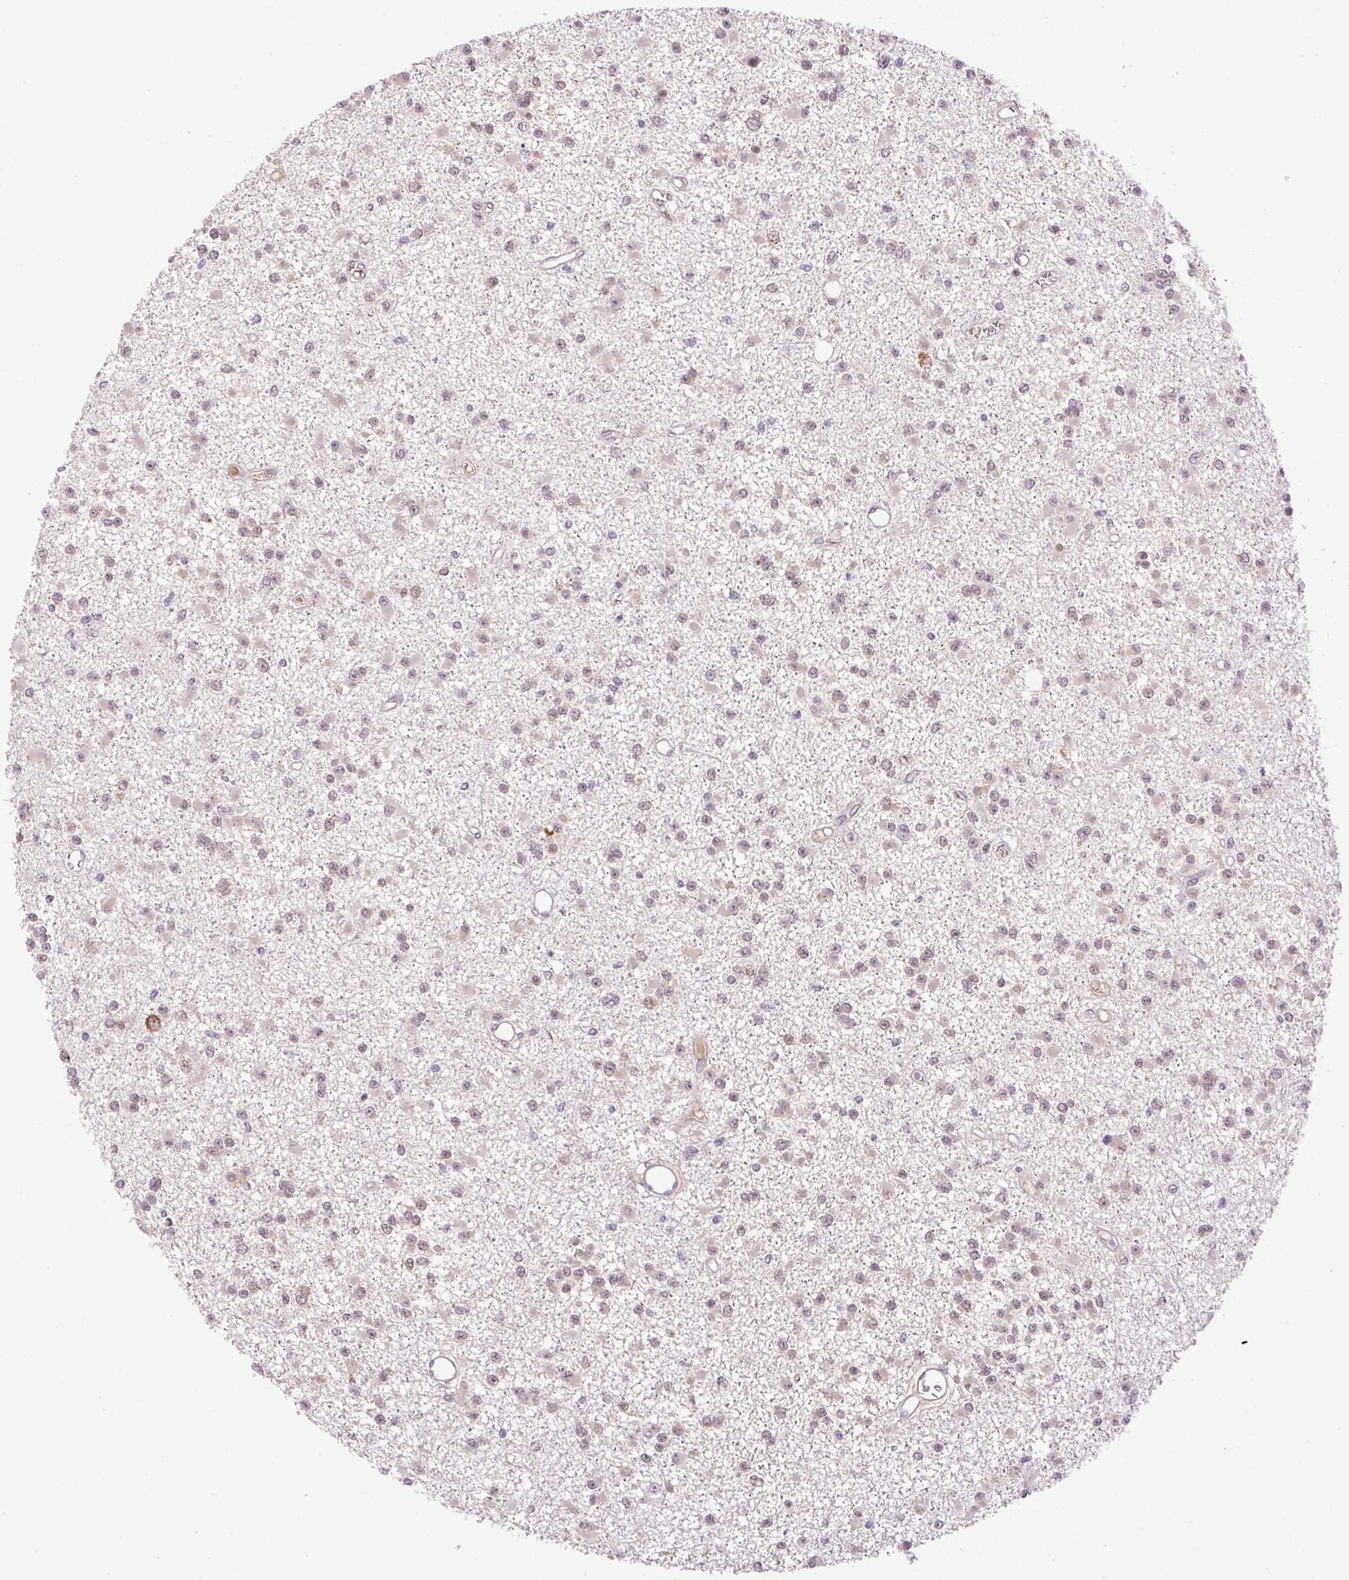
{"staining": {"intensity": "weak", "quantity": "25%-75%", "location": "nuclear"}, "tissue": "glioma", "cell_type": "Tumor cells", "image_type": "cancer", "snomed": [{"axis": "morphology", "description": "Glioma, malignant, Low grade"}, {"axis": "topography", "description": "Brain"}], "caption": "A photomicrograph showing weak nuclear positivity in approximately 25%-75% of tumor cells in malignant glioma (low-grade), as visualized by brown immunohistochemical staining.", "gene": "HABP4", "patient": {"sex": "female", "age": 22}}